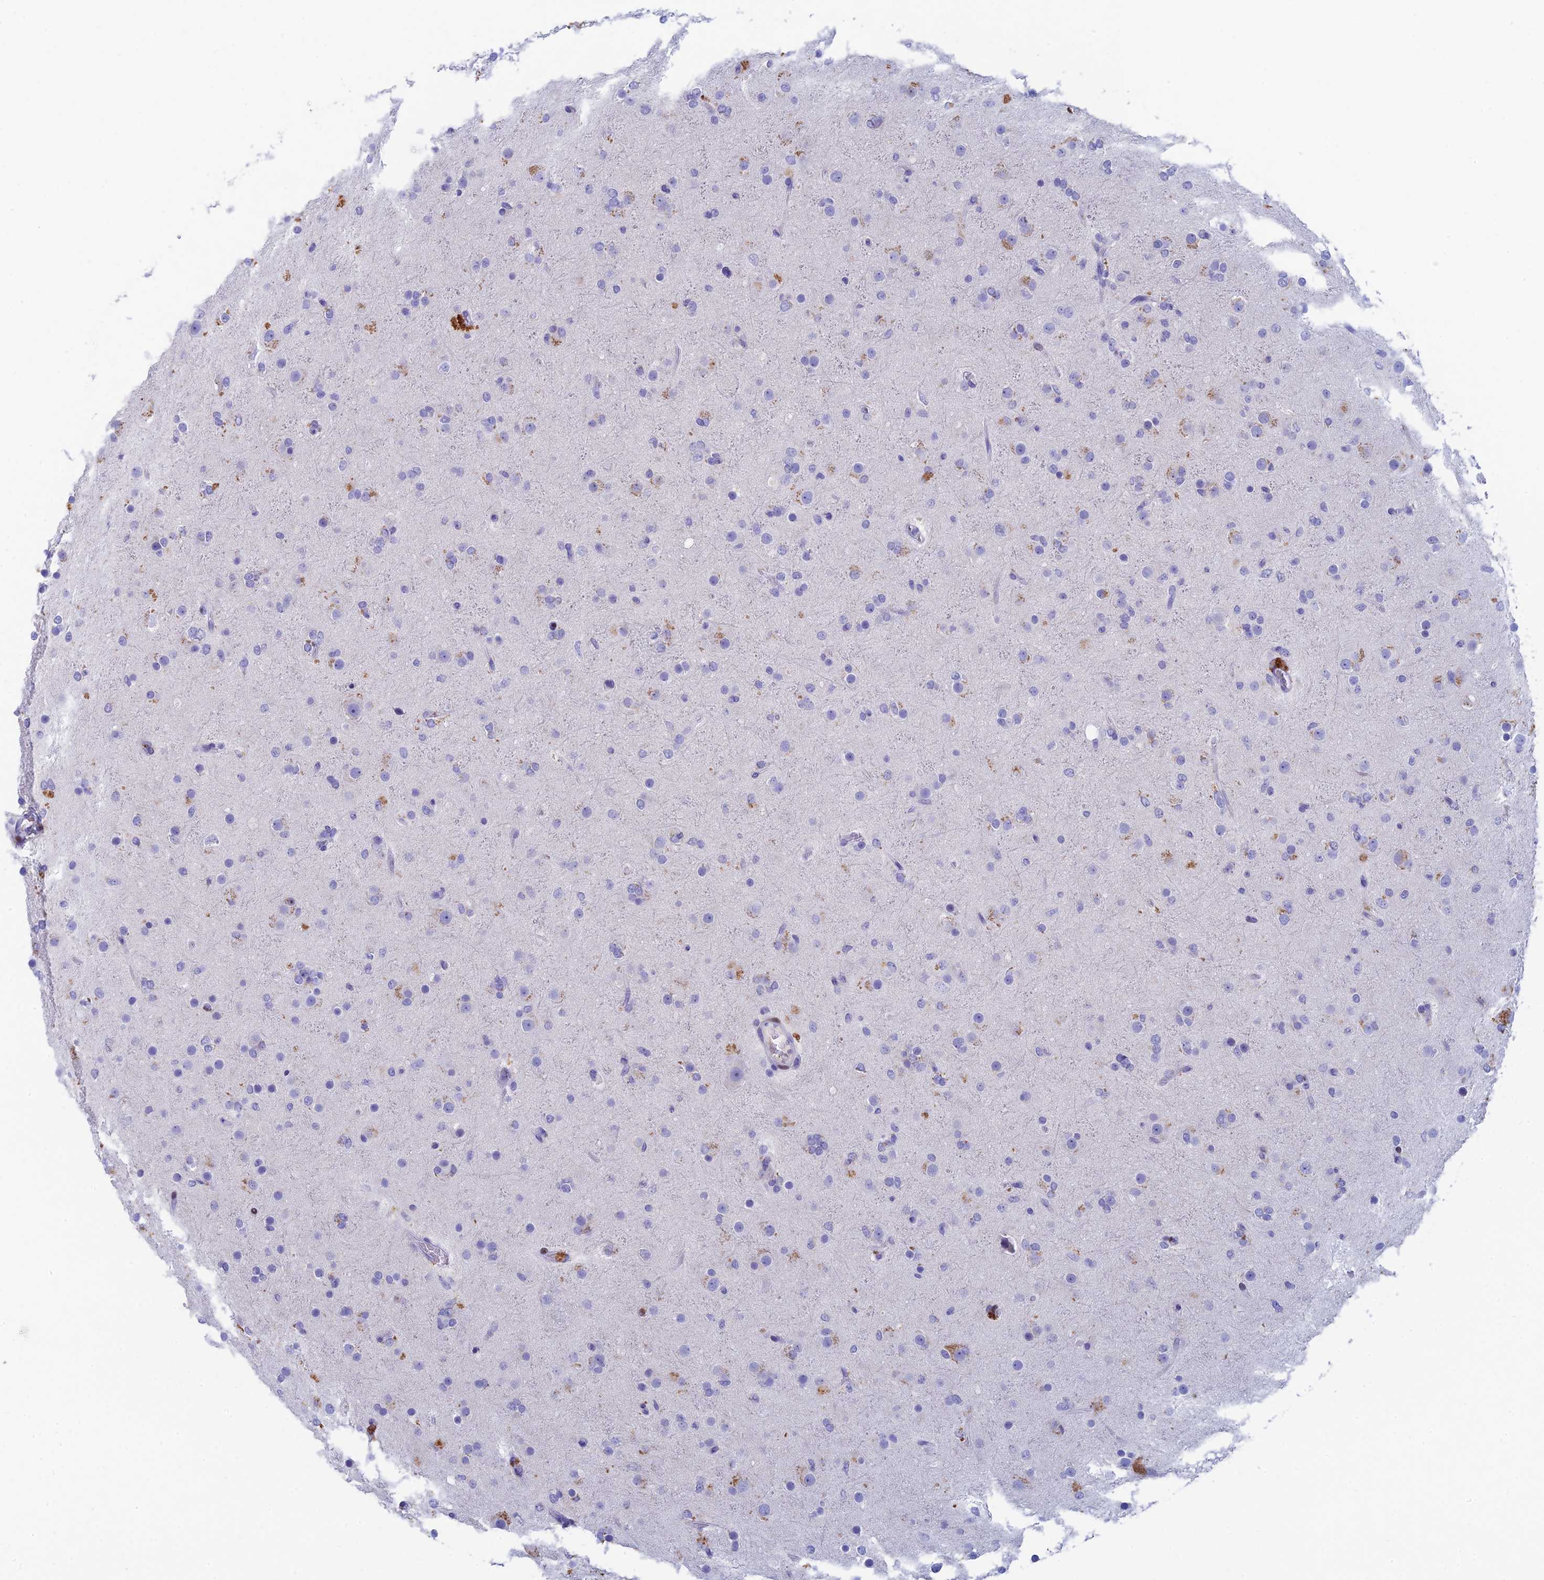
{"staining": {"intensity": "negative", "quantity": "none", "location": "none"}, "tissue": "glioma", "cell_type": "Tumor cells", "image_type": "cancer", "snomed": [{"axis": "morphology", "description": "Glioma, malignant, Low grade"}, {"axis": "topography", "description": "Brain"}], "caption": "This is an immunohistochemistry histopathology image of low-grade glioma (malignant). There is no staining in tumor cells.", "gene": "REXO5", "patient": {"sex": "male", "age": 65}}